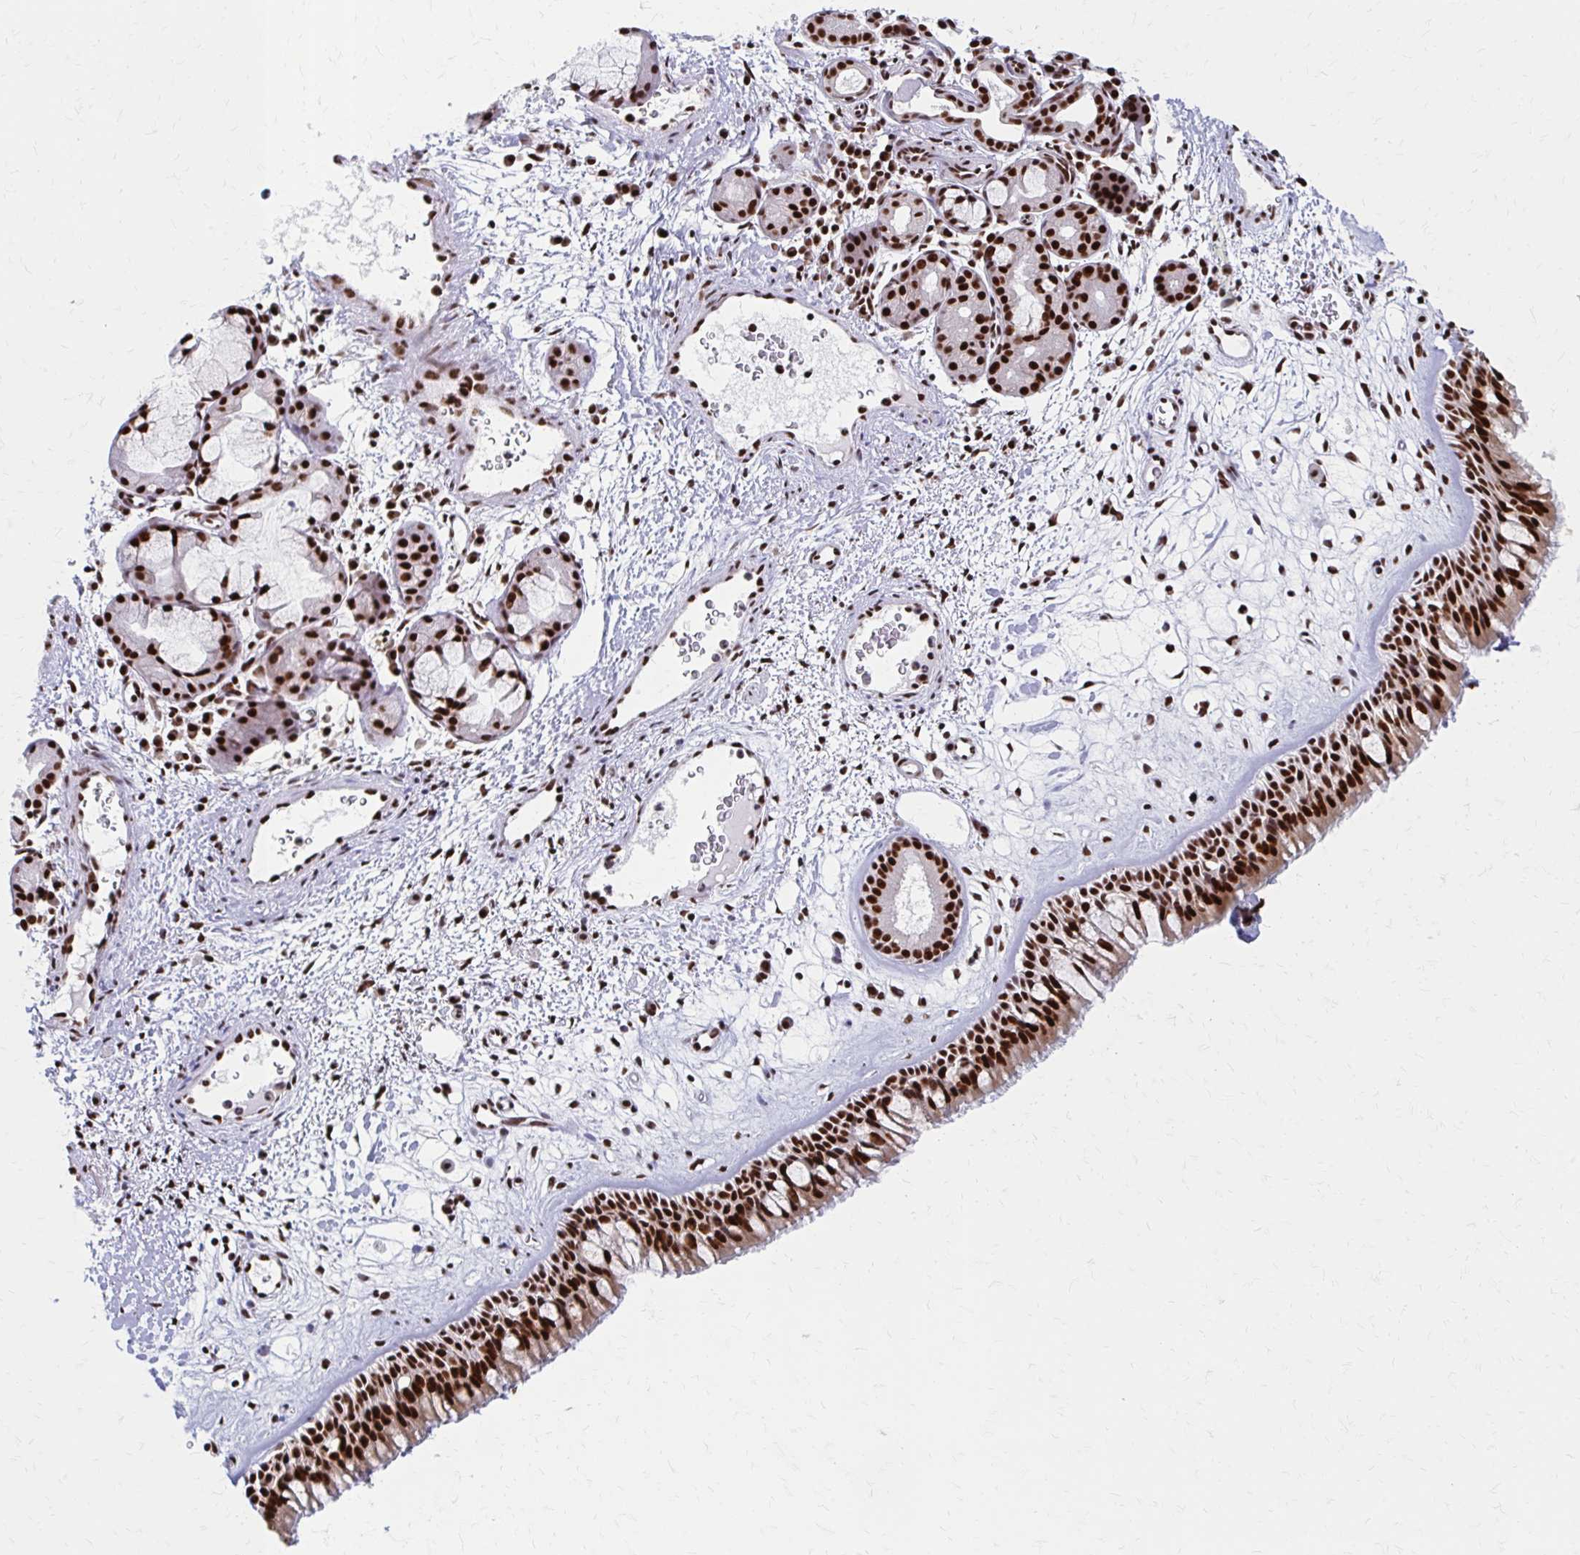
{"staining": {"intensity": "strong", "quantity": ">75%", "location": "nuclear"}, "tissue": "nasopharynx", "cell_type": "Respiratory epithelial cells", "image_type": "normal", "snomed": [{"axis": "morphology", "description": "Normal tissue, NOS"}, {"axis": "topography", "description": "Nasopharynx"}], "caption": "Benign nasopharynx reveals strong nuclear staining in approximately >75% of respiratory epithelial cells, visualized by immunohistochemistry.", "gene": "CNKSR3", "patient": {"sex": "male", "age": 65}}